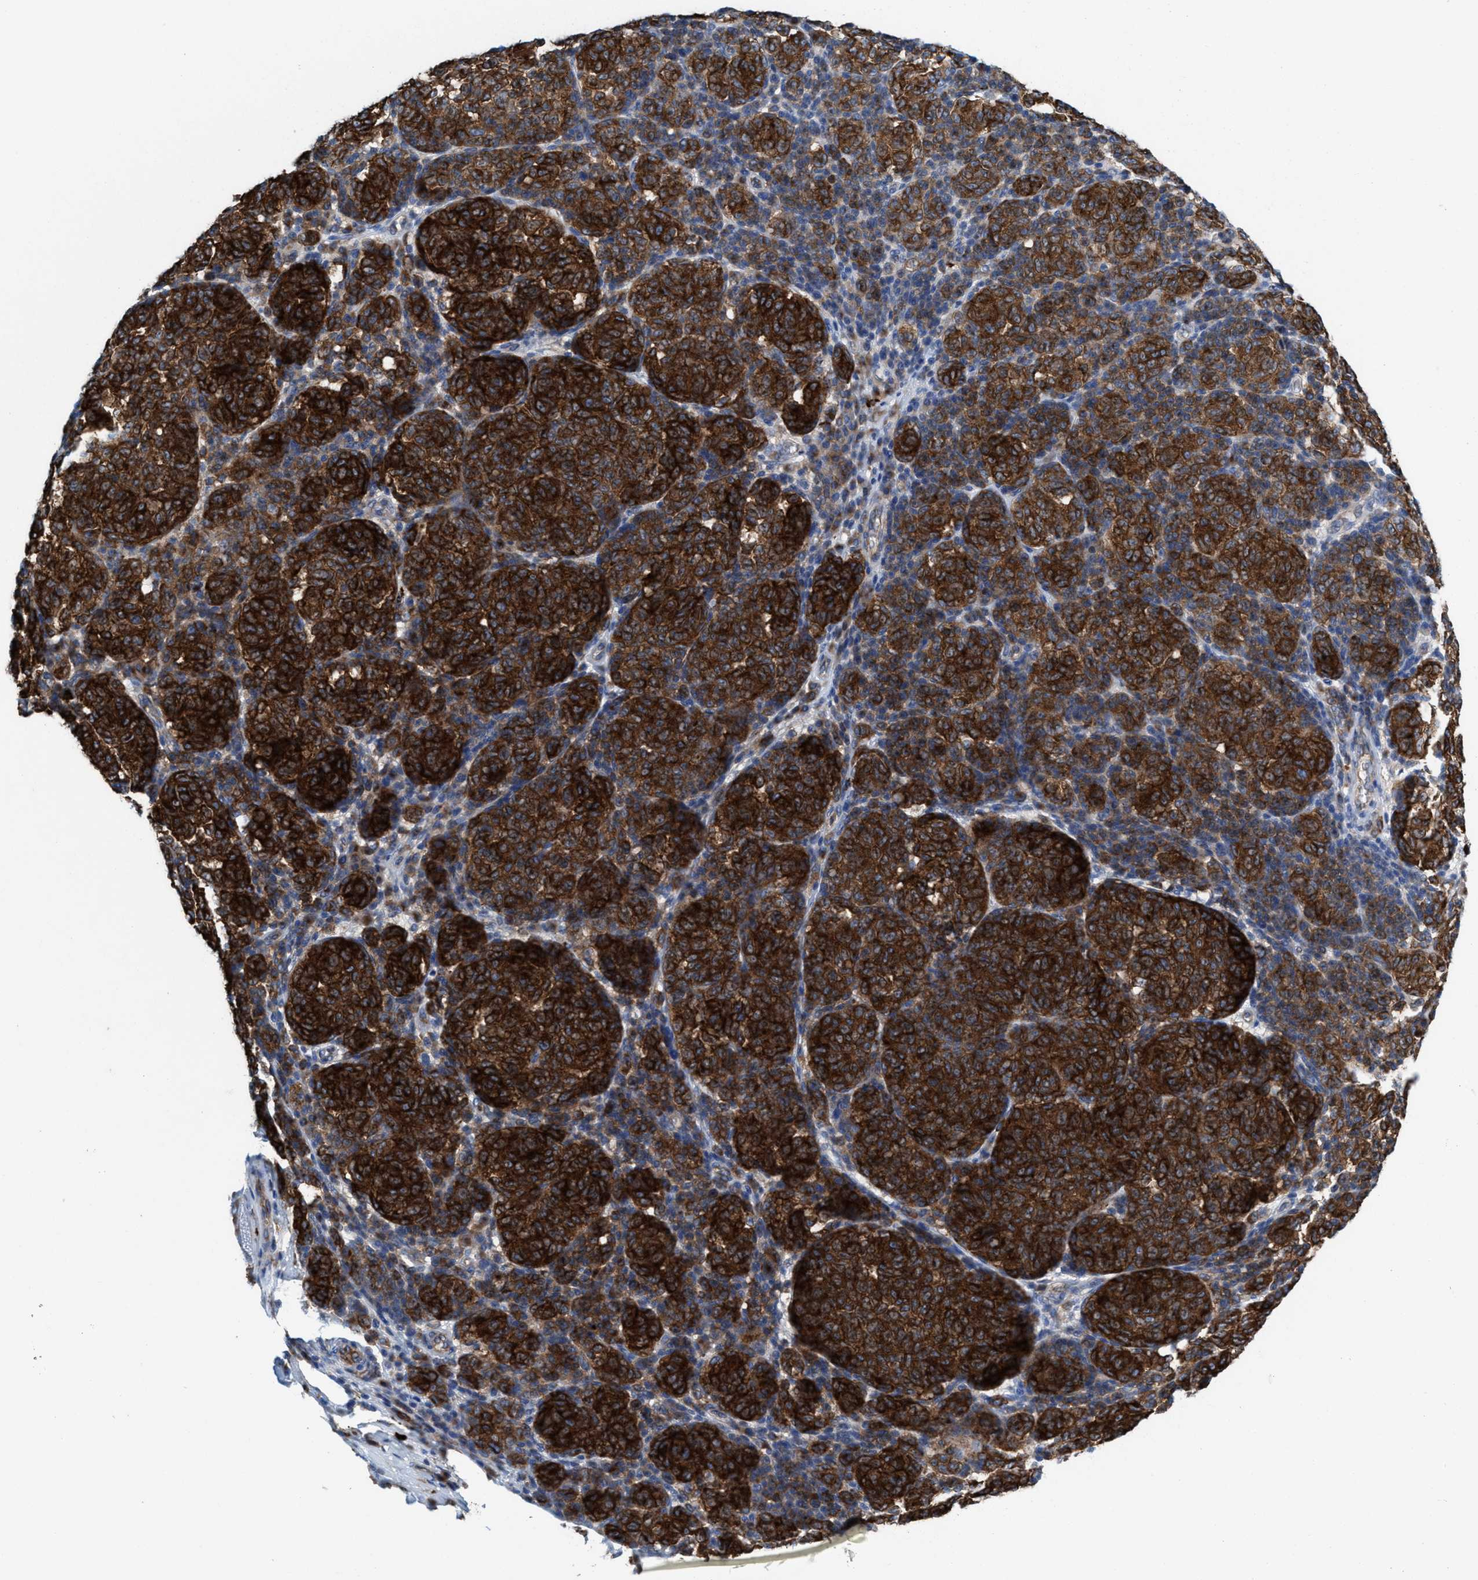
{"staining": {"intensity": "strong", "quantity": ">75%", "location": "cytoplasmic/membranous"}, "tissue": "melanoma", "cell_type": "Tumor cells", "image_type": "cancer", "snomed": [{"axis": "morphology", "description": "Malignant melanoma, NOS"}, {"axis": "topography", "description": "Skin"}], "caption": "A photomicrograph of malignant melanoma stained for a protein reveals strong cytoplasmic/membranous brown staining in tumor cells. (DAB (3,3'-diaminobenzidine) IHC with brightfield microscopy, high magnification).", "gene": "NYAP1", "patient": {"sex": "male", "age": 59}}